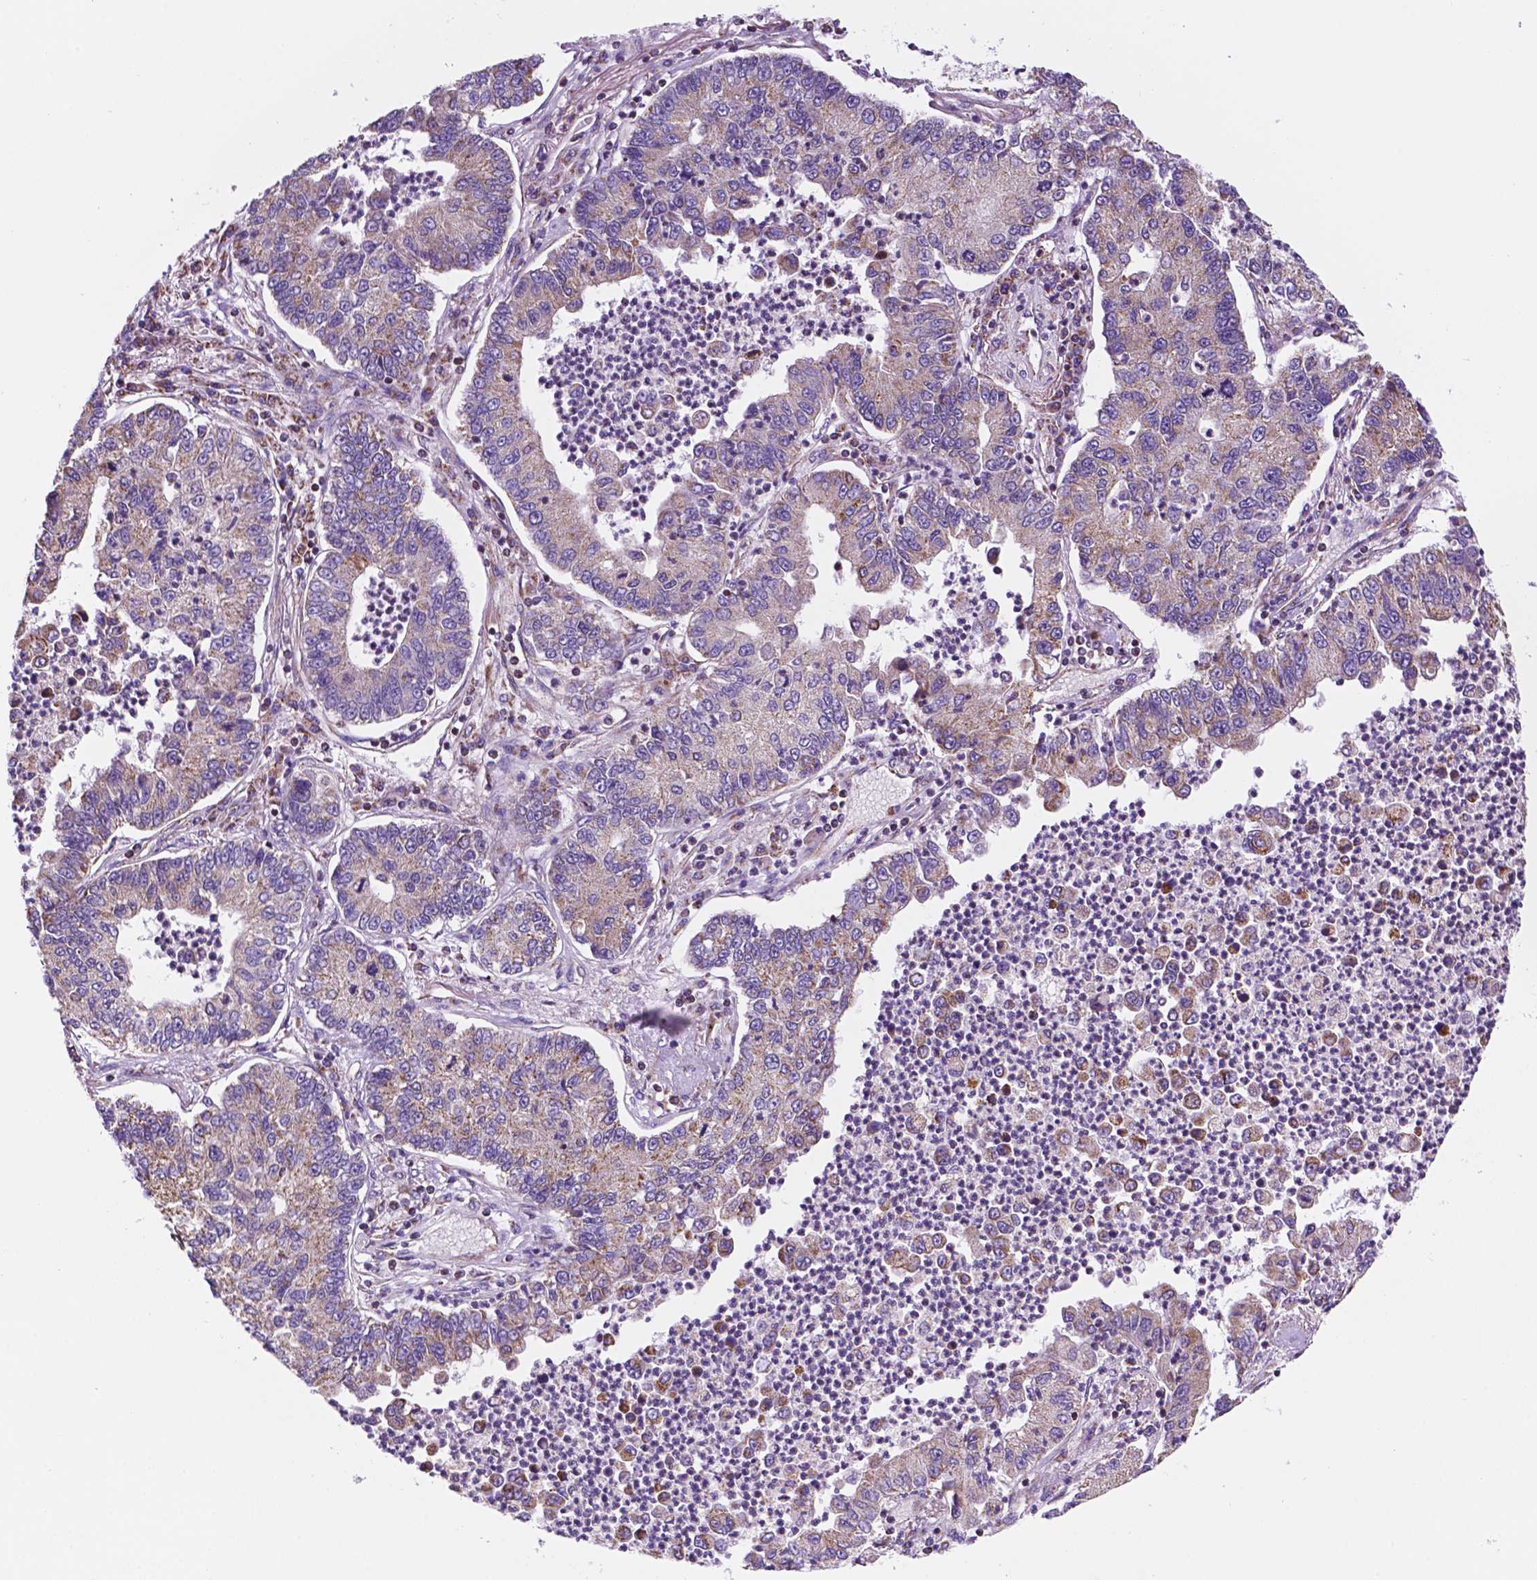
{"staining": {"intensity": "weak", "quantity": "25%-75%", "location": "cytoplasmic/membranous"}, "tissue": "lung cancer", "cell_type": "Tumor cells", "image_type": "cancer", "snomed": [{"axis": "morphology", "description": "Adenocarcinoma, NOS"}, {"axis": "topography", "description": "Lung"}], "caption": "Brown immunohistochemical staining in human lung cancer (adenocarcinoma) exhibits weak cytoplasmic/membranous positivity in about 25%-75% of tumor cells.", "gene": "GEMIN4", "patient": {"sex": "female", "age": 57}}